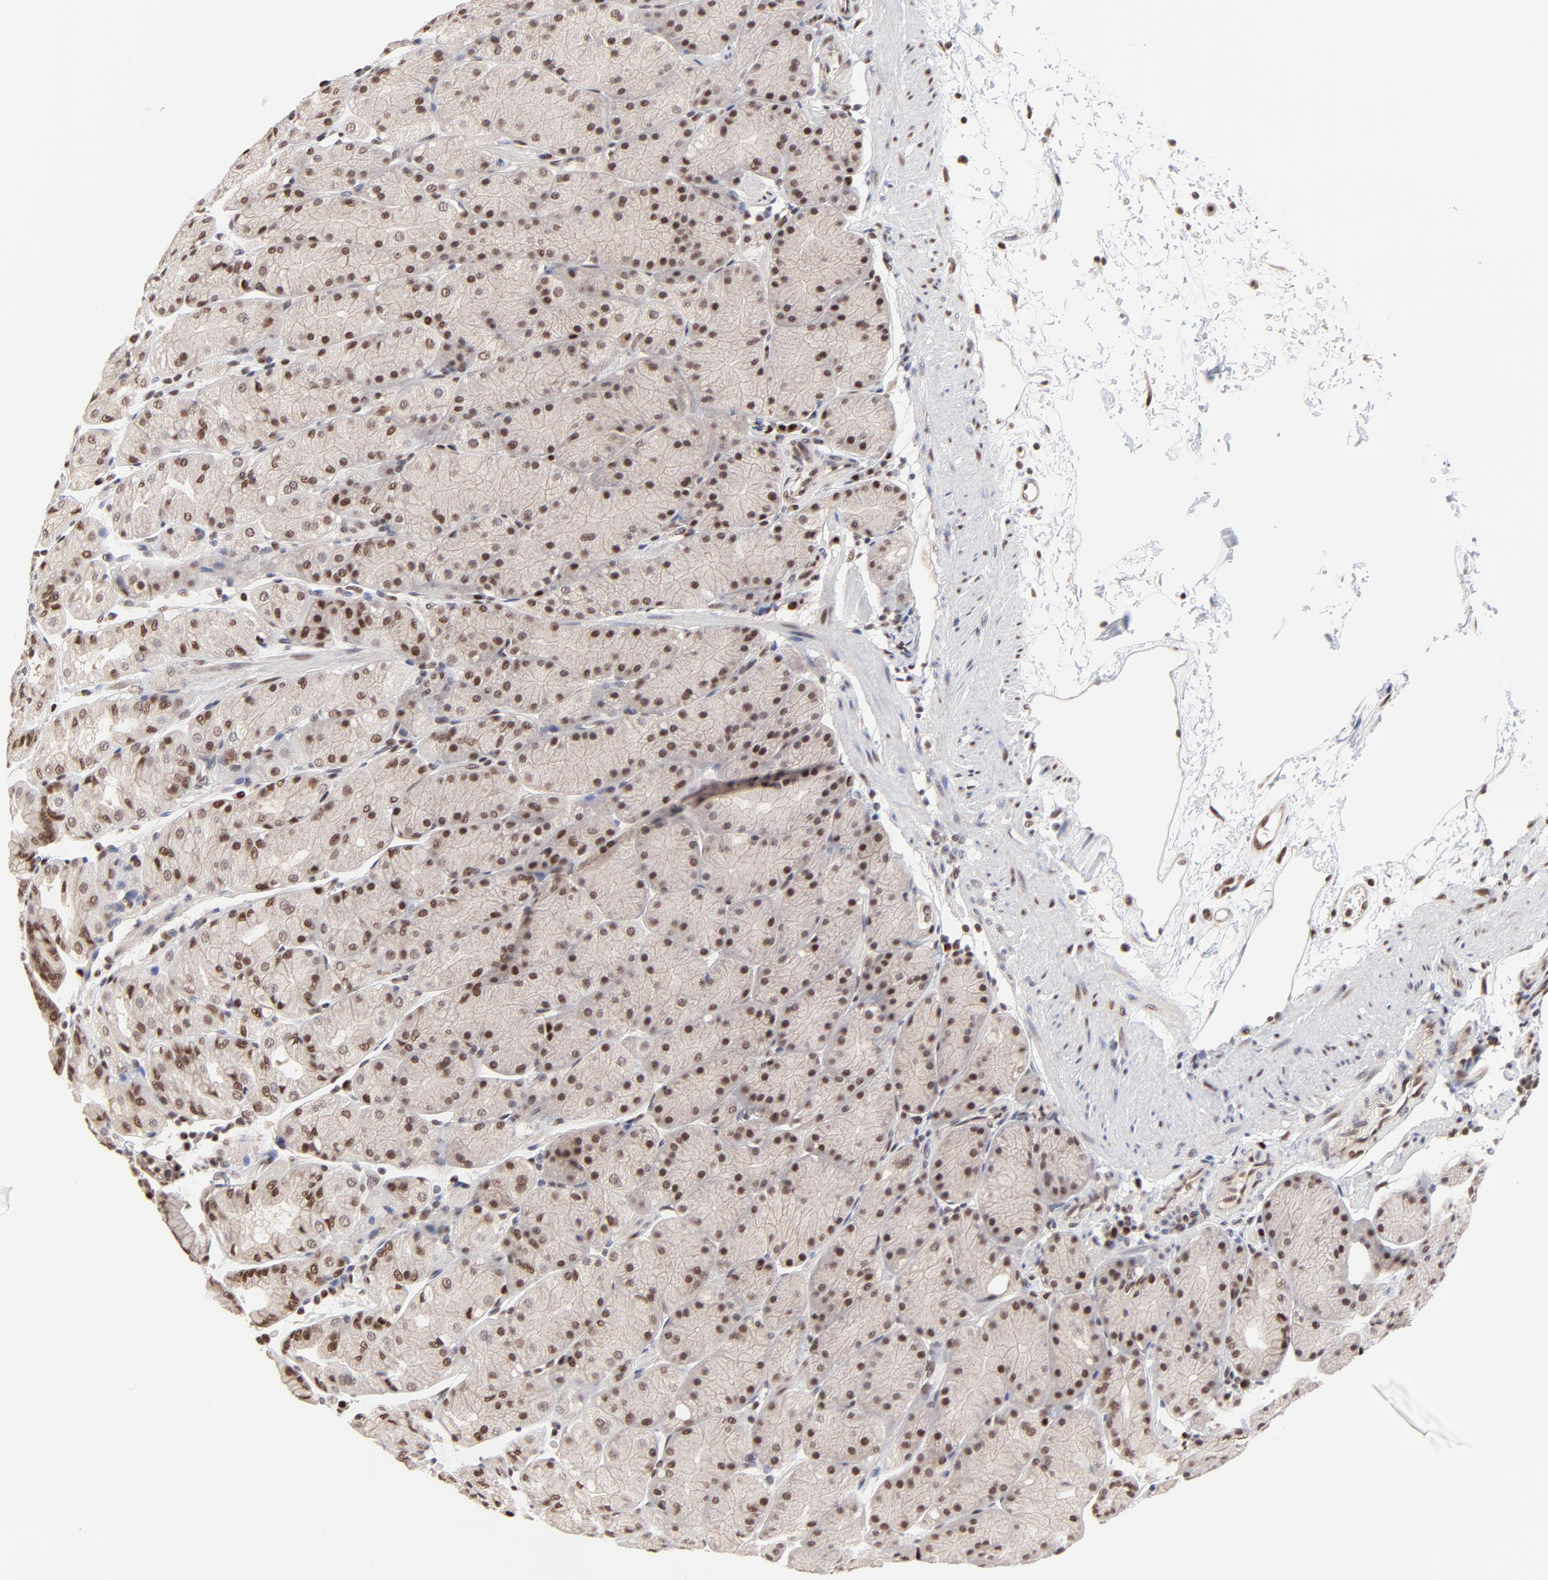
{"staining": {"intensity": "moderate", "quantity": ">75%", "location": "cytoplasmic/membranous,nuclear"}, "tissue": "stomach", "cell_type": "Glandular cells", "image_type": "normal", "snomed": [{"axis": "morphology", "description": "Normal tissue, NOS"}, {"axis": "topography", "description": "Stomach, upper"}, {"axis": "topography", "description": "Stomach"}], "caption": "Human stomach stained with a protein marker exhibits moderate staining in glandular cells.", "gene": "DSN1", "patient": {"sex": "male", "age": 76}}